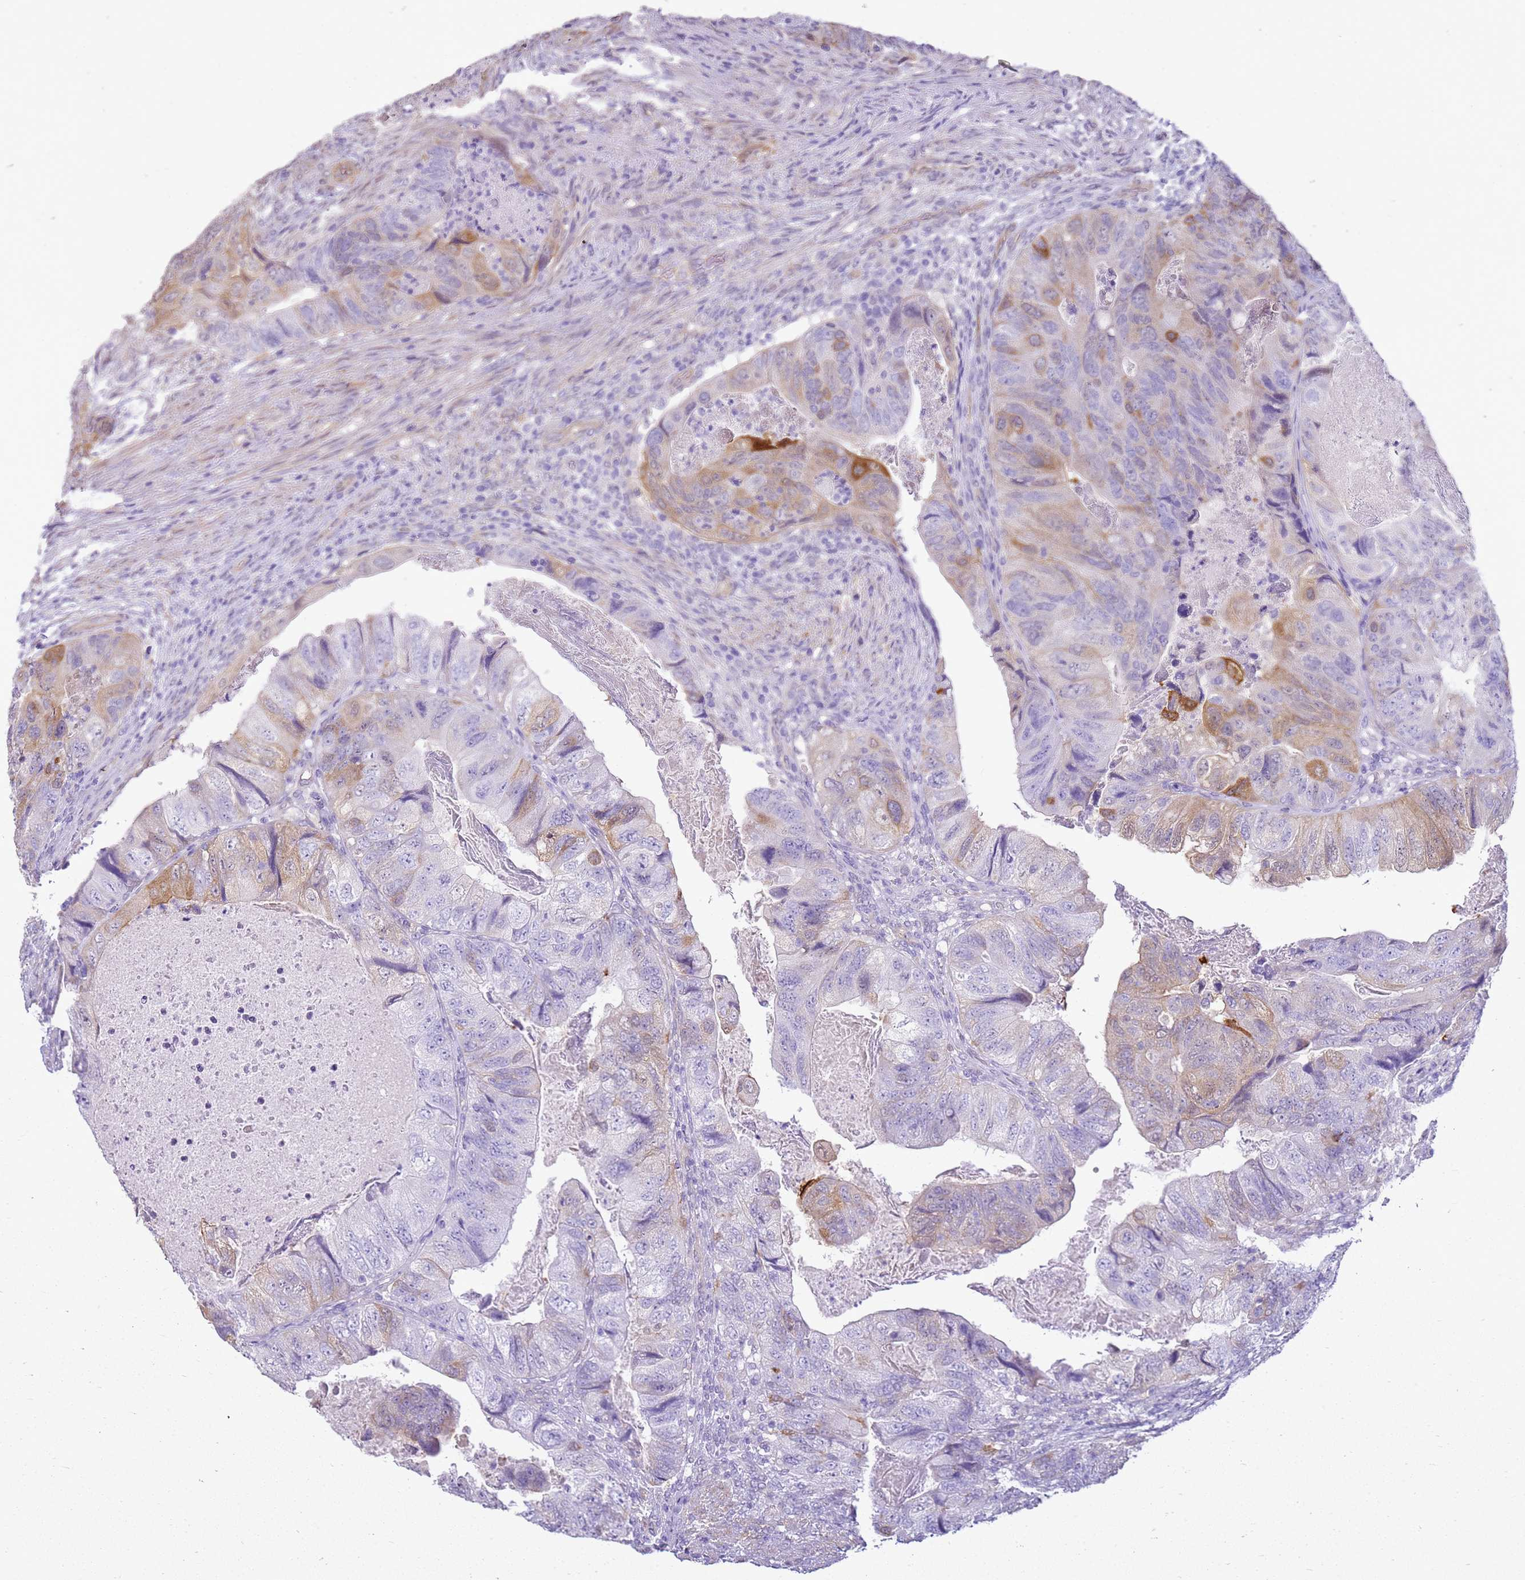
{"staining": {"intensity": "moderate", "quantity": "<25%", "location": "cytoplasmic/membranous"}, "tissue": "colorectal cancer", "cell_type": "Tumor cells", "image_type": "cancer", "snomed": [{"axis": "morphology", "description": "Adenocarcinoma, NOS"}, {"axis": "topography", "description": "Rectum"}], "caption": "Human colorectal adenocarcinoma stained with a protein marker exhibits moderate staining in tumor cells.", "gene": "HSPB1", "patient": {"sex": "male", "age": 63}}